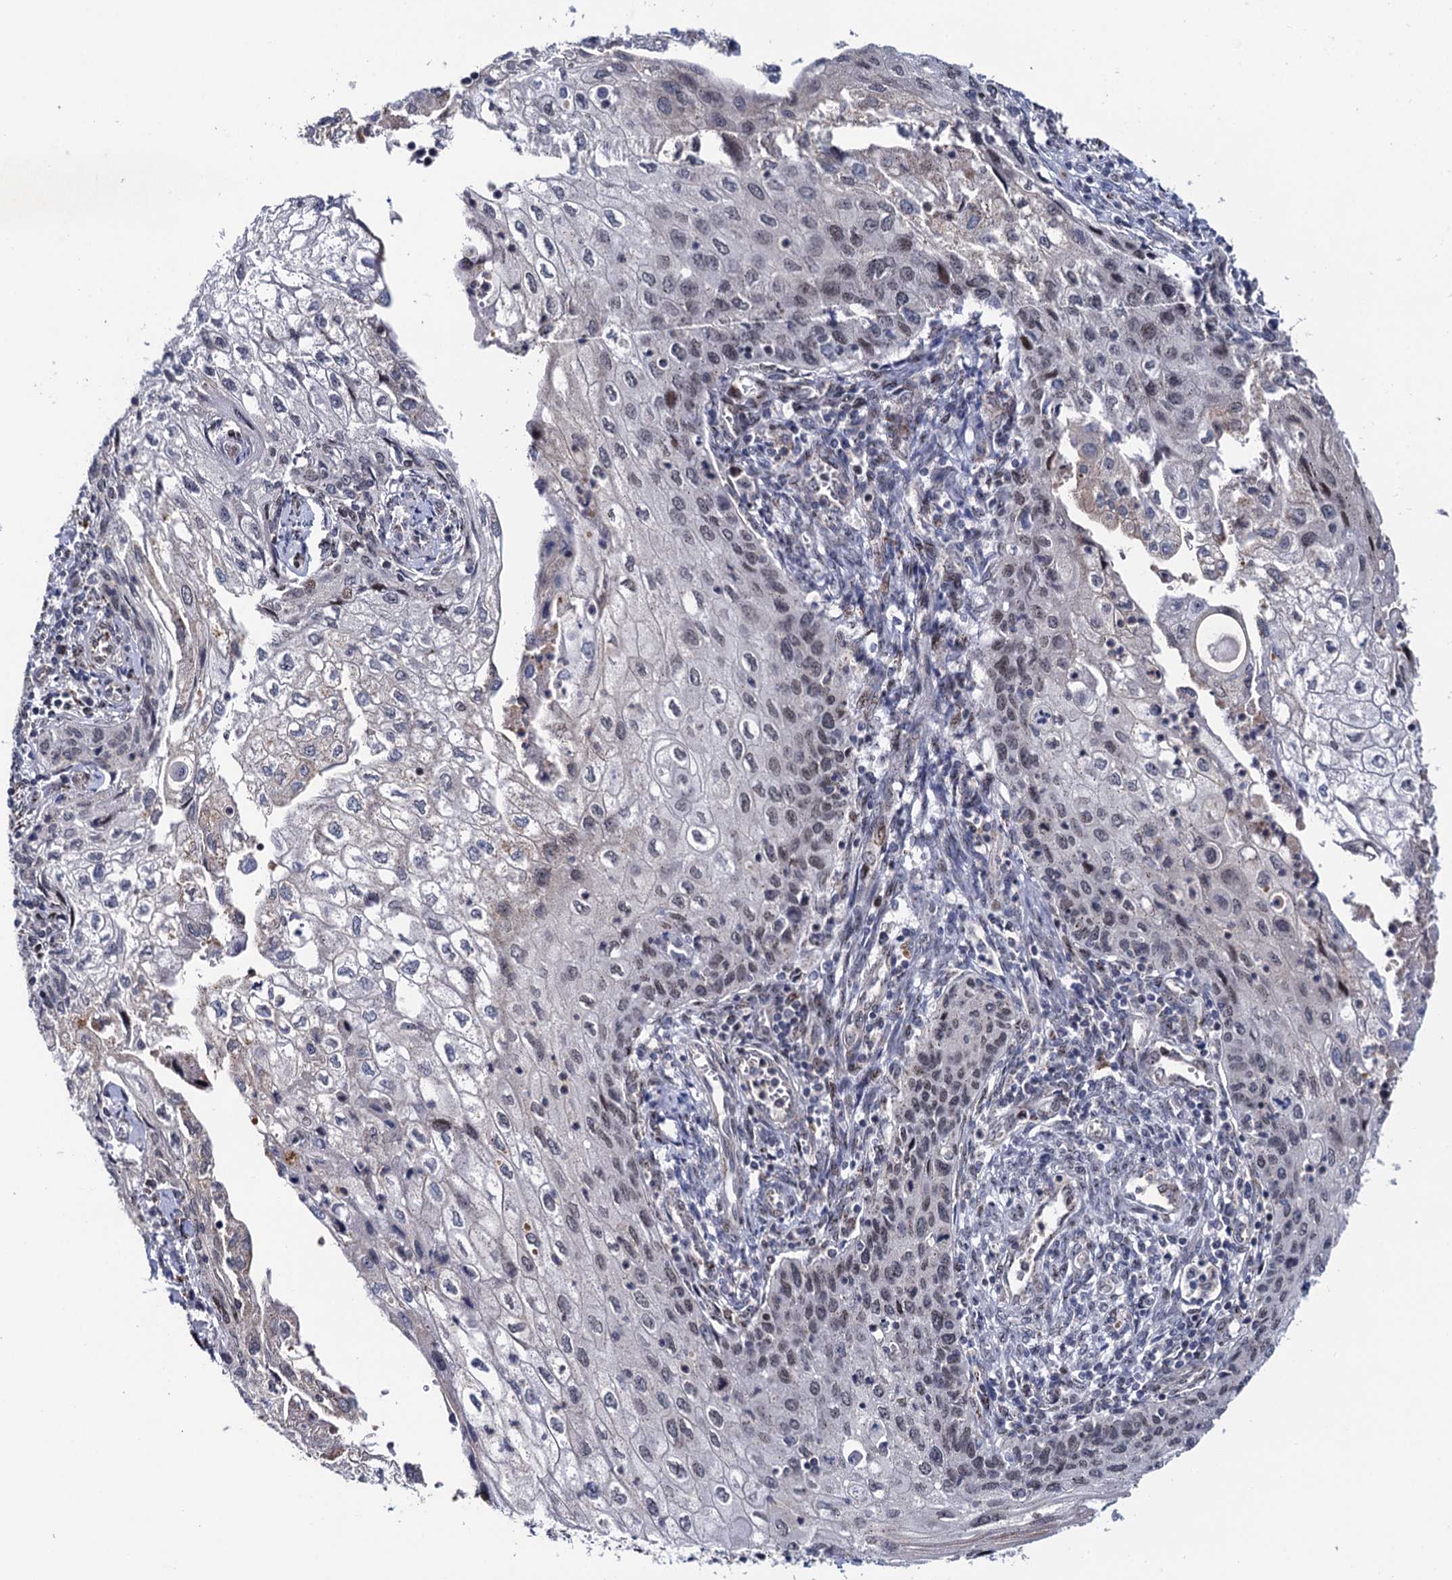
{"staining": {"intensity": "weak", "quantity": "<25%", "location": "nuclear"}, "tissue": "cervical cancer", "cell_type": "Tumor cells", "image_type": "cancer", "snomed": [{"axis": "morphology", "description": "Squamous cell carcinoma, NOS"}, {"axis": "topography", "description": "Cervix"}], "caption": "Cervical cancer stained for a protein using immunohistochemistry (IHC) demonstrates no positivity tumor cells.", "gene": "THAP2", "patient": {"sex": "female", "age": 67}}